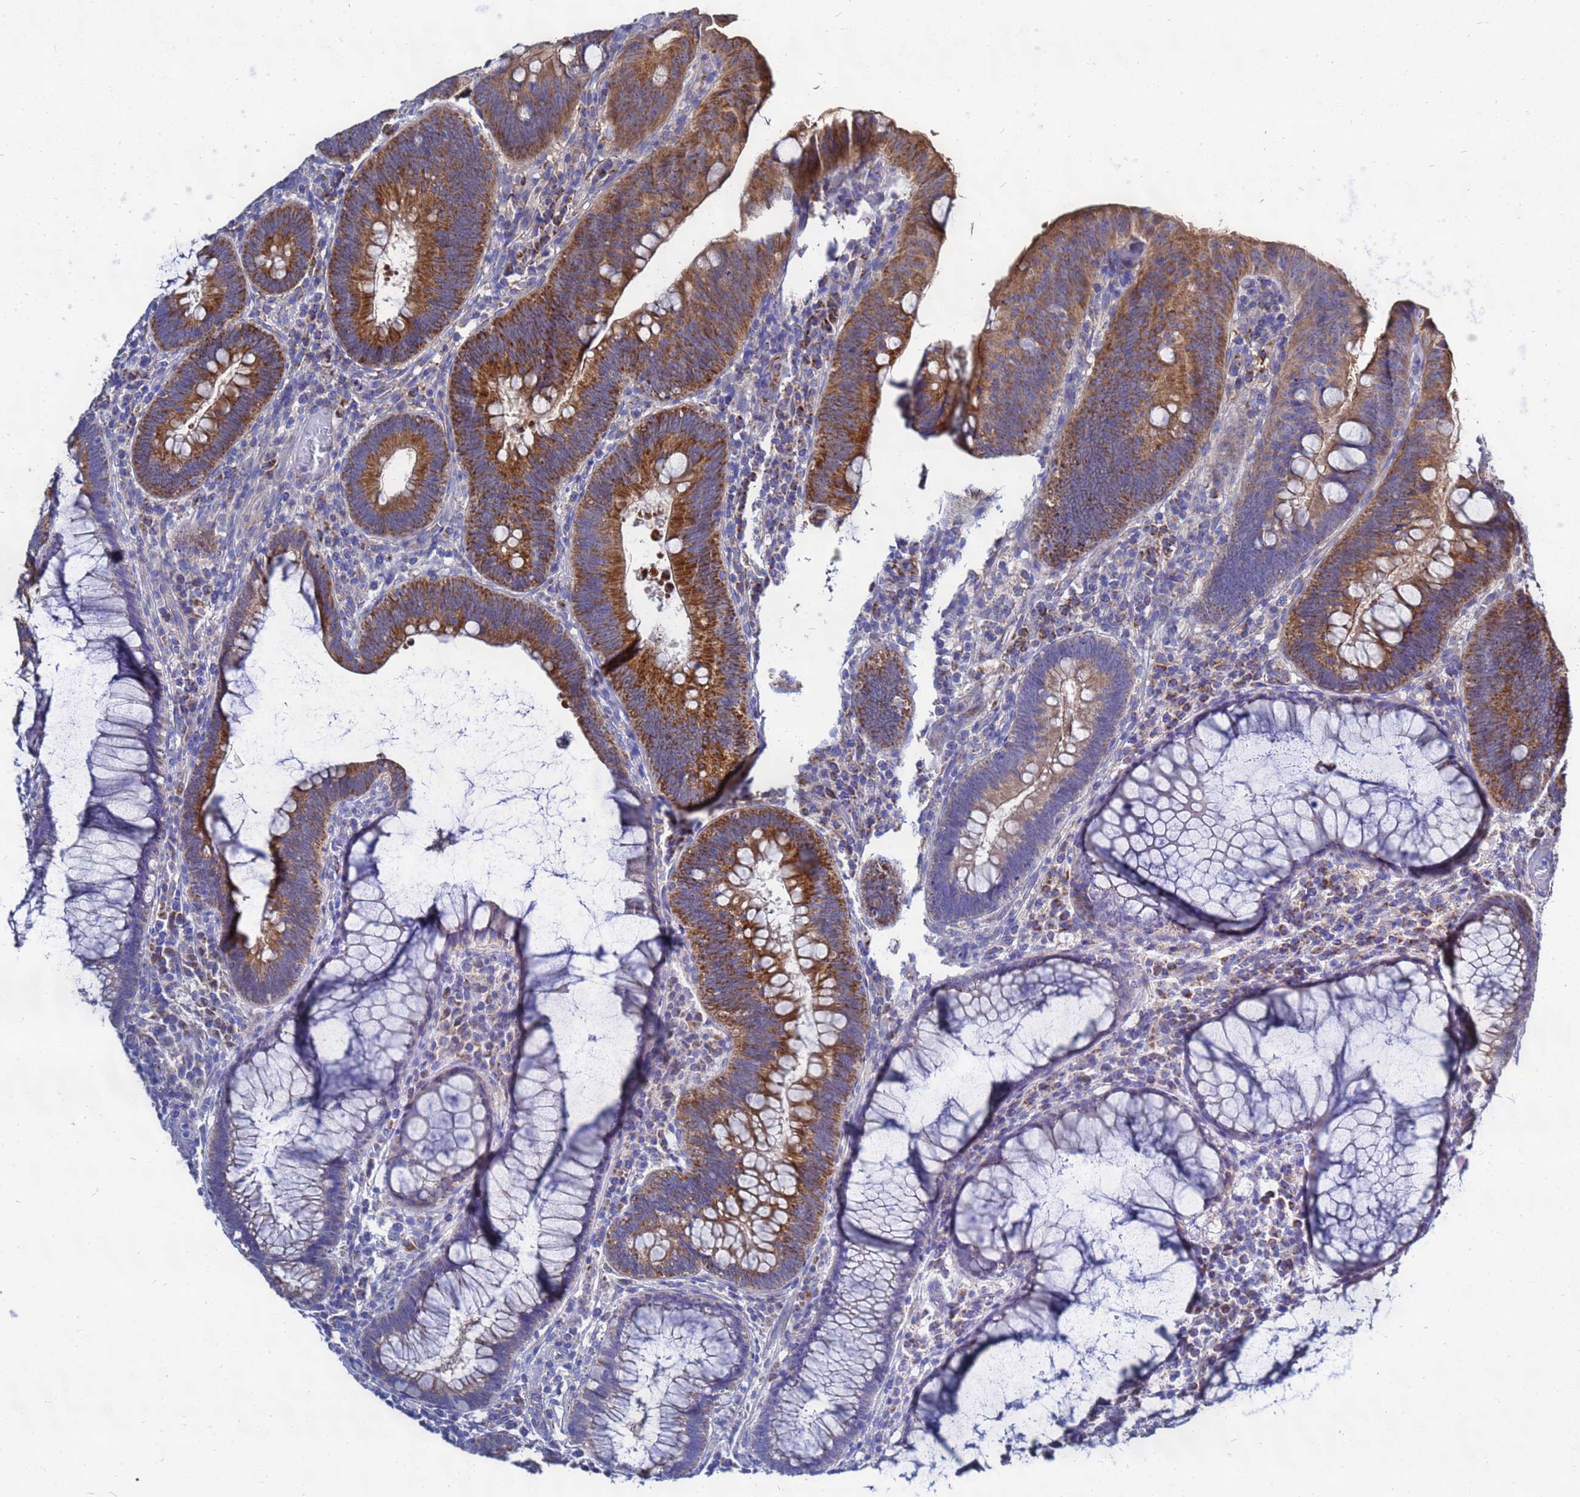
{"staining": {"intensity": "moderate", "quantity": "25%-75%", "location": "cytoplasmic/membranous"}, "tissue": "colorectal cancer", "cell_type": "Tumor cells", "image_type": "cancer", "snomed": [{"axis": "morphology", "description": "Adenocarcinoma, NOS"}, {"axis": "topography", "description": "Rectum"}], "caption": "A high-resolution histopathology image shows IHC staining of colorectal cancer (adenocarcinoma), which displays moderate cytoplasmic/membranous expression in about 25%-75% of tumor cells.", "gene": "FAHD2A", "patient": {"sex": "female", "age": 75}}